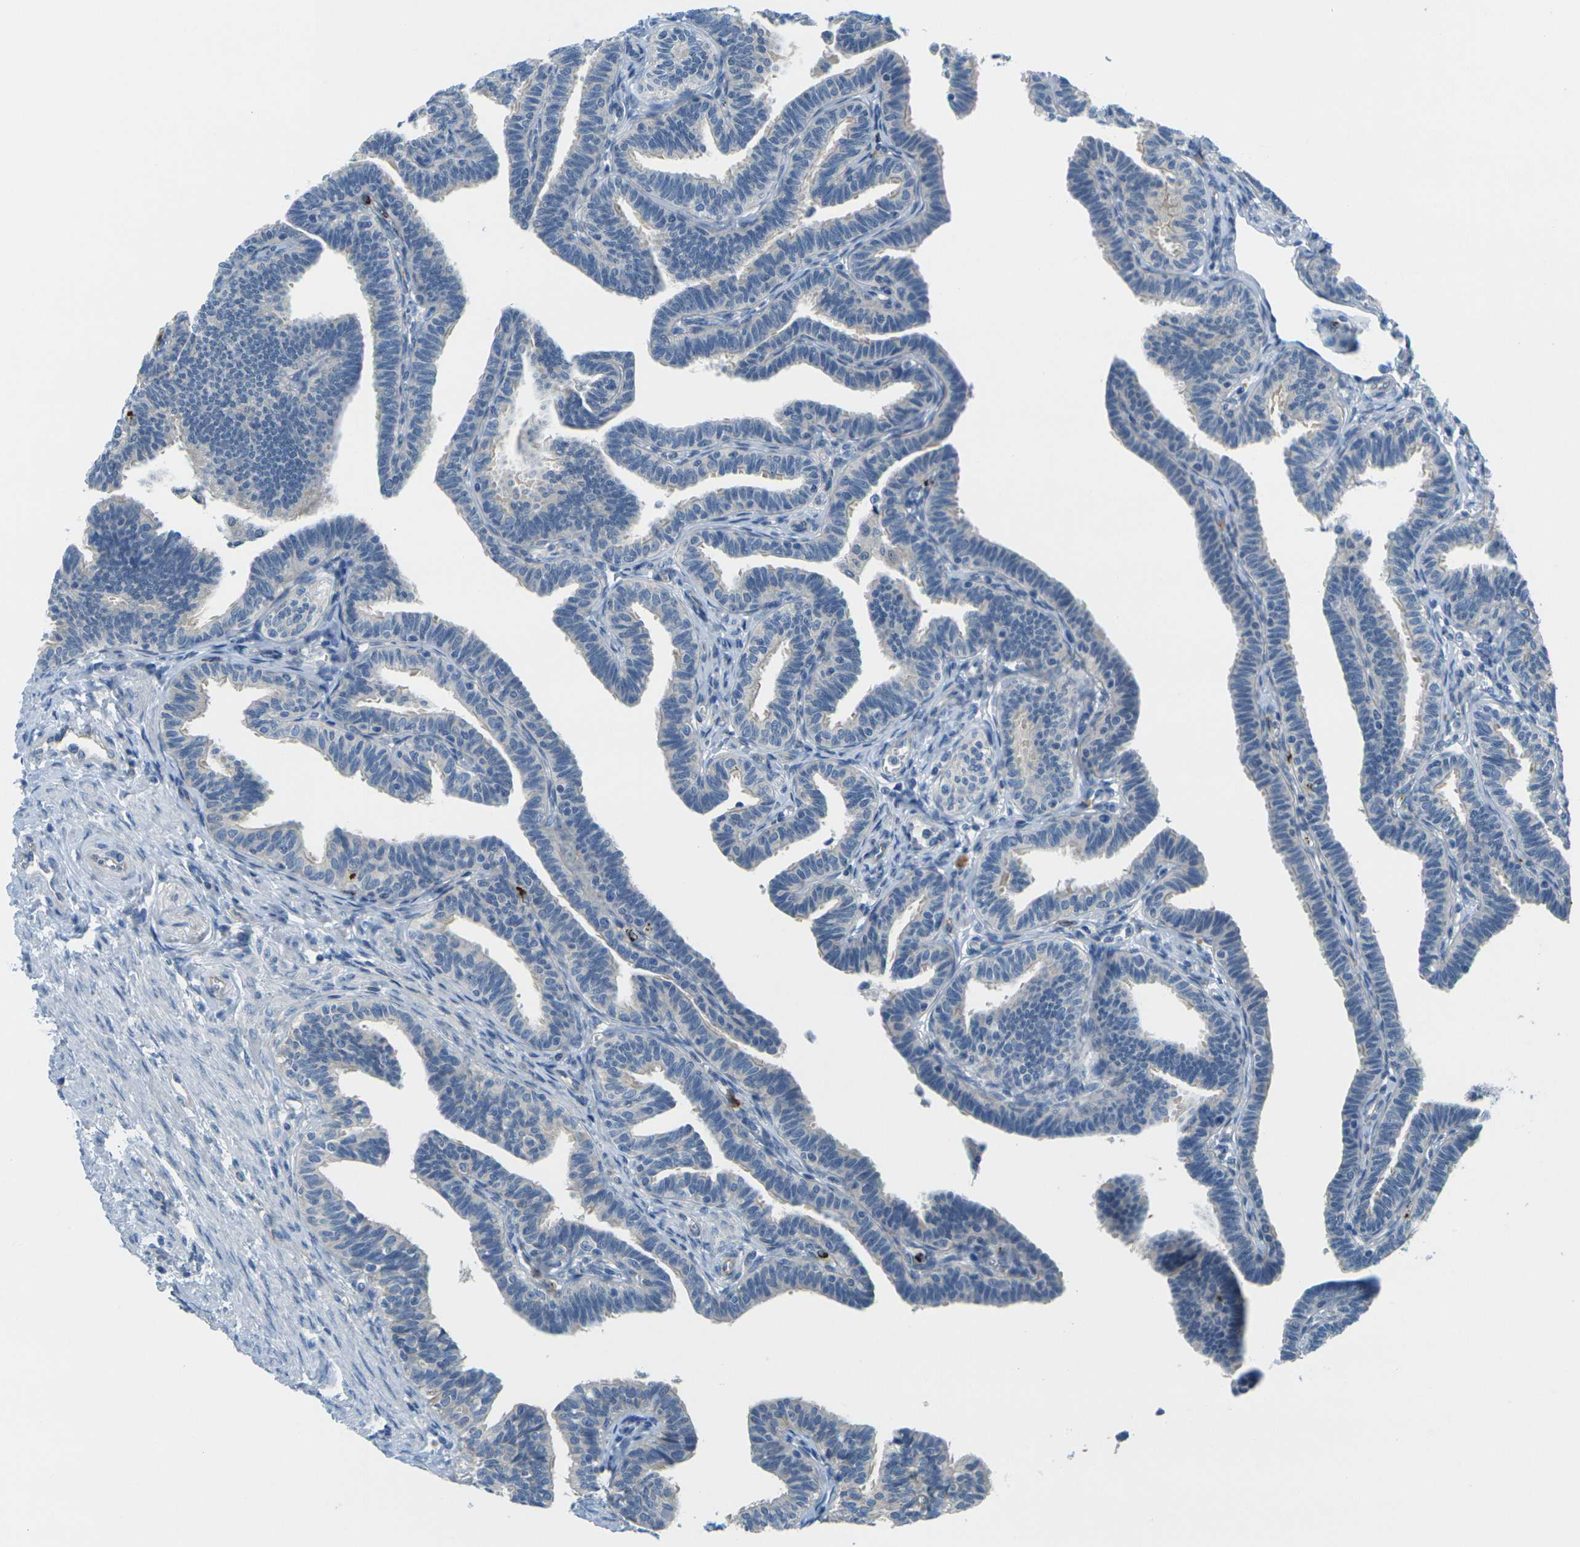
{"staining": {"intensity": "negative", "quantity": "none", "location": "none"}, "tissue": "fallopian tube", "cell_type": "Glandular cells", "image_type": "normal", "snomed": [{"axis": "morphology", "description": "Normal tissue, NOS"}, {"axis": "topography", "description": "Fallopian tube"}, {"axis": "topography", "description": "Ovary"}], "caption": "Protein analysis of normal fallopian tube displays no significant staining in glandular cells. Nuclei are stained in blue.", "gene": "CYP2C8", "patient": {"sex": "female", "age": 23}}